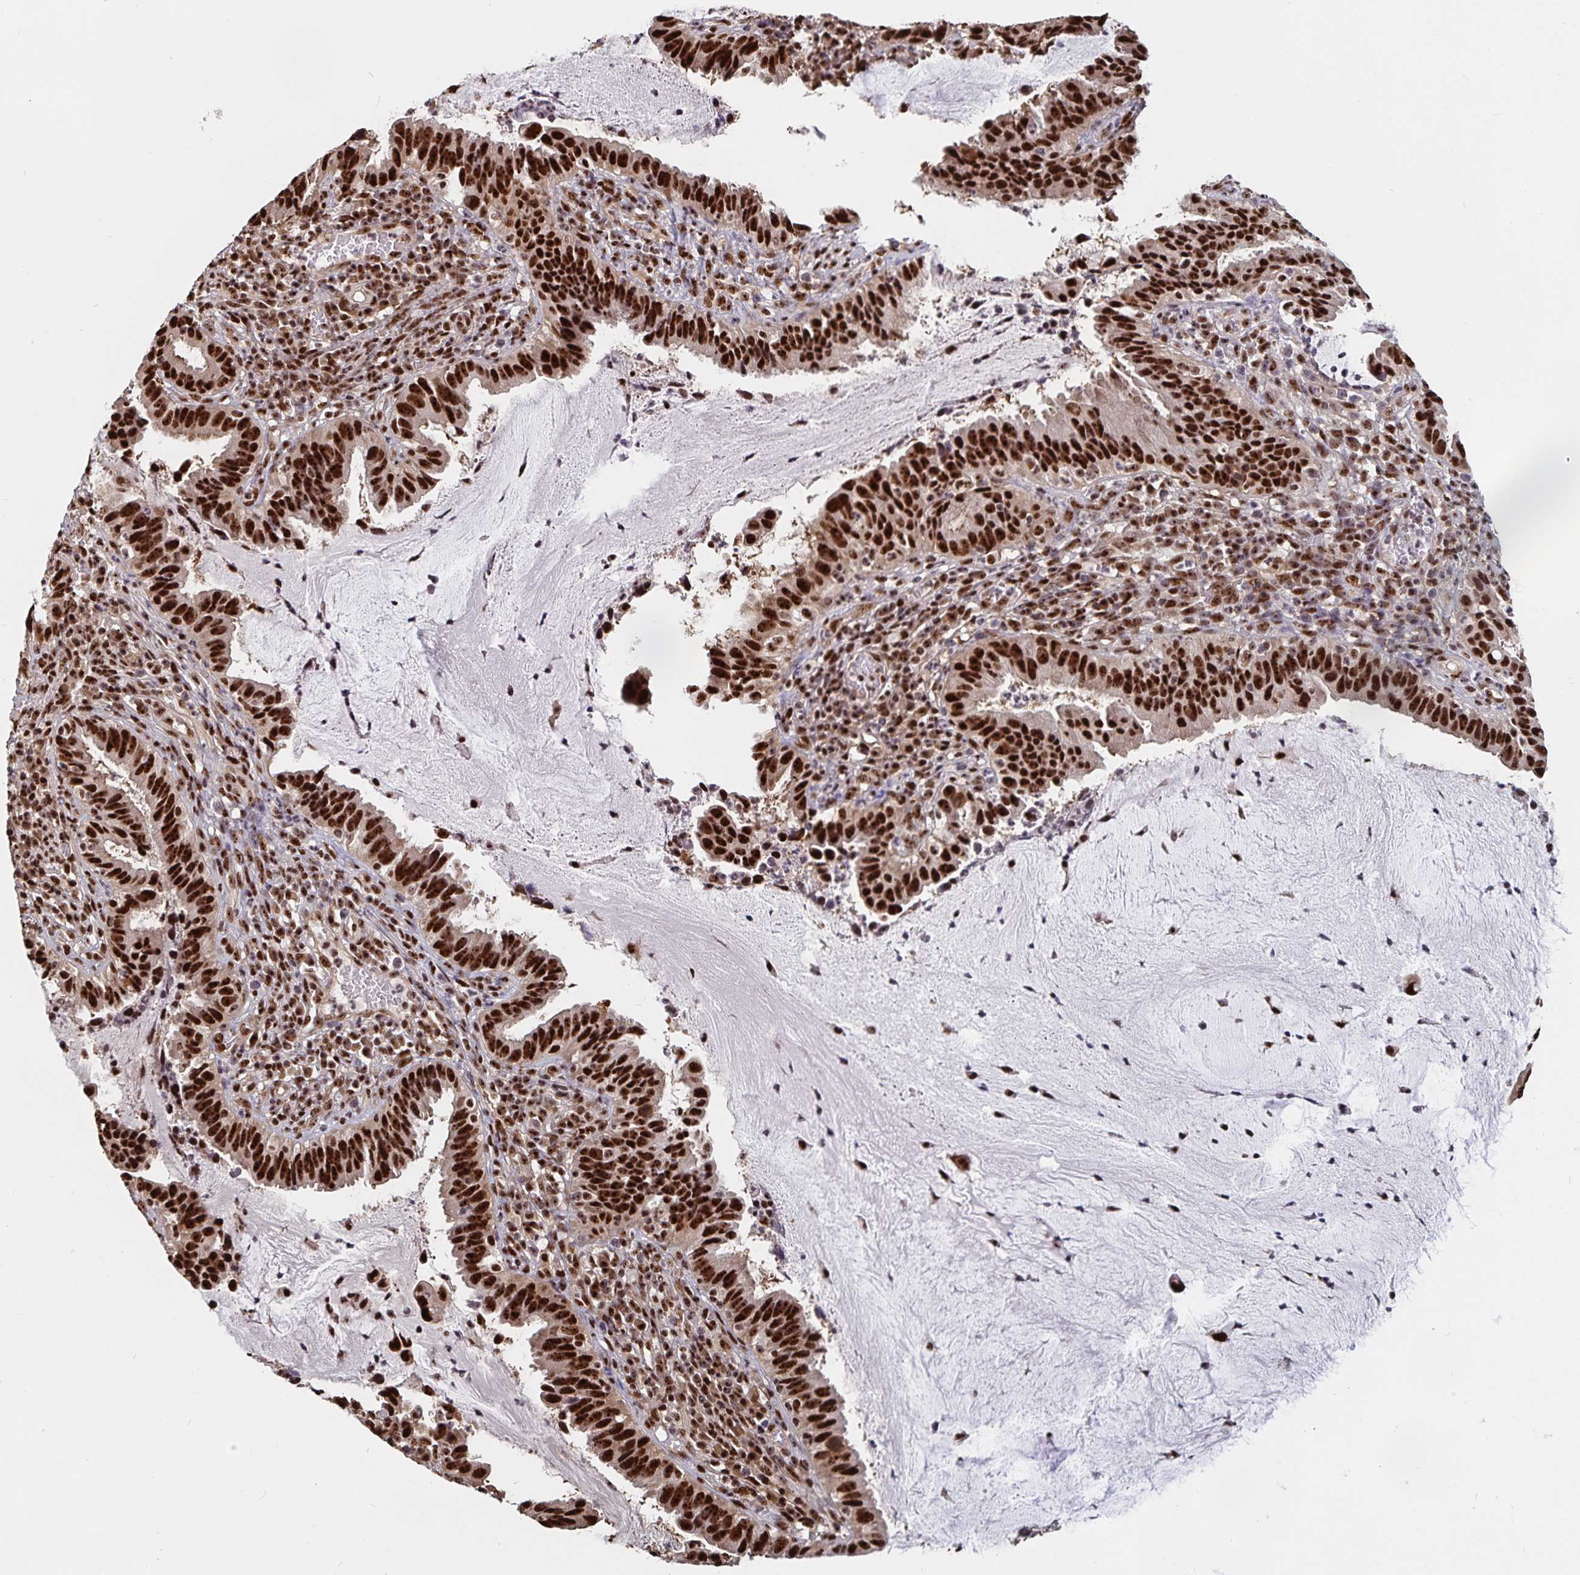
{"staining": {"intensity": "strong", "quantity": ">75%", "location": "nuclear"}, "tissue": "cervical cancer", "cell_type": "Tumor cells", "image_type": "cancer", "snomed": [{"axis": "morphology", "description": "Adenocarcinoma, NOS"}, {"axis": "topography", "description": "Cervix"}], "caption": "High-power microscopy captured an immunohistochemistry histopathology image of cervical cancer (adenocarcinoma), revealing strong nuclear staining in about >75% of tumor cells. The protein of interest is stained brown, and the nuclei are stained in blue (DAB (3,3'-diaminobenzidine) IHC with brightfield microscopy, high magnification).", "gene": "LAS1L", "patient": {"sex": "female", "age": 34}}